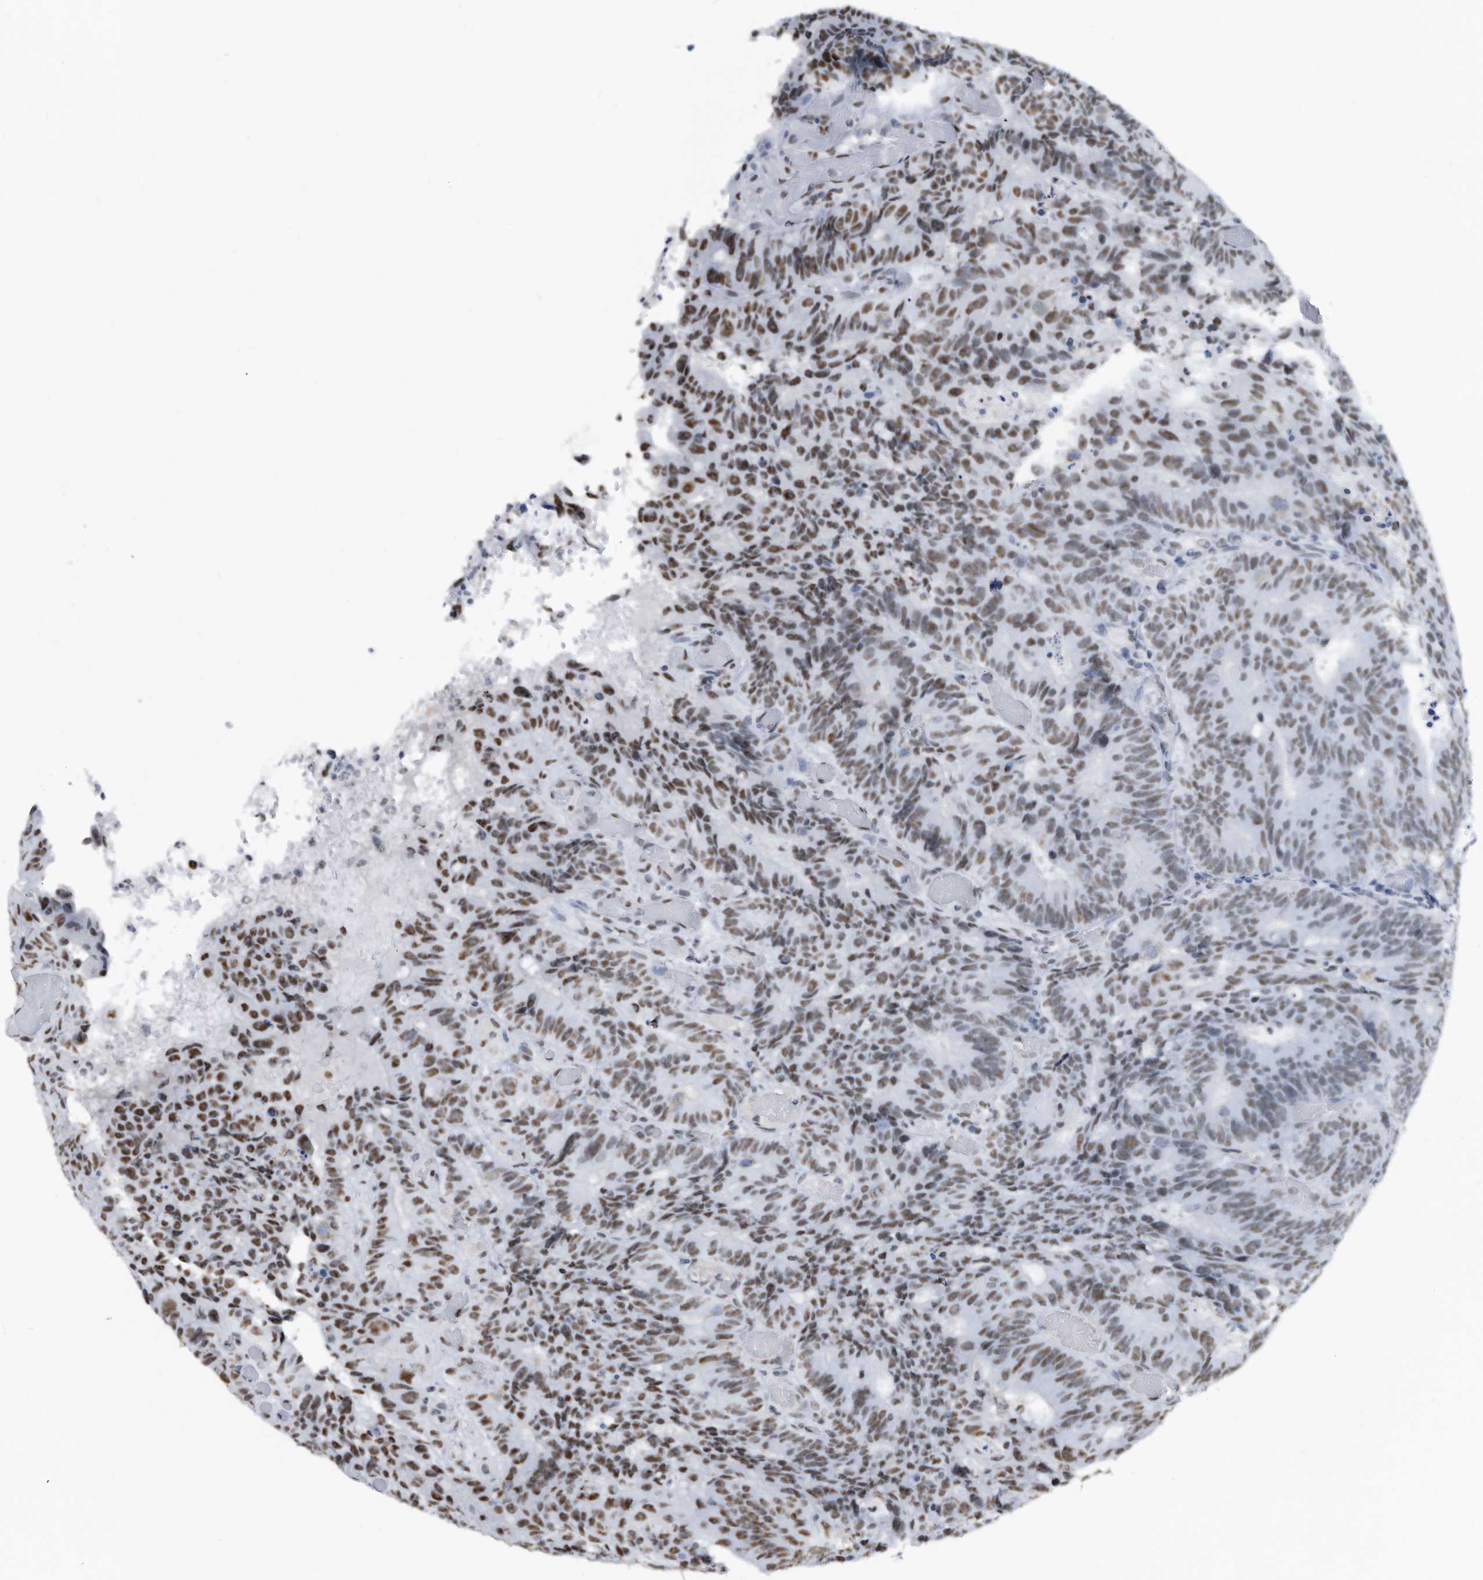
{"staining": {"intensity": "moderate", "quantity": ">75%", "location": "nuclear"}, "tissue": "colorectal cancer", "cell_type": "Tumor cells", "image_type": "cancer", "snomed": [{"axis": "morphology", "description": "Adenocarcinoma, NOS"}, {"axis": "topography", "description": "Colon"}], "caption": "Human adenocarcinoma (colorectal) stained for a protein (brown) exhibits moderate nuclear positive positivity in about >75% of tumor cells.", "gene": "SF3A1", "patient": {"sex": "male", "age": 87}}